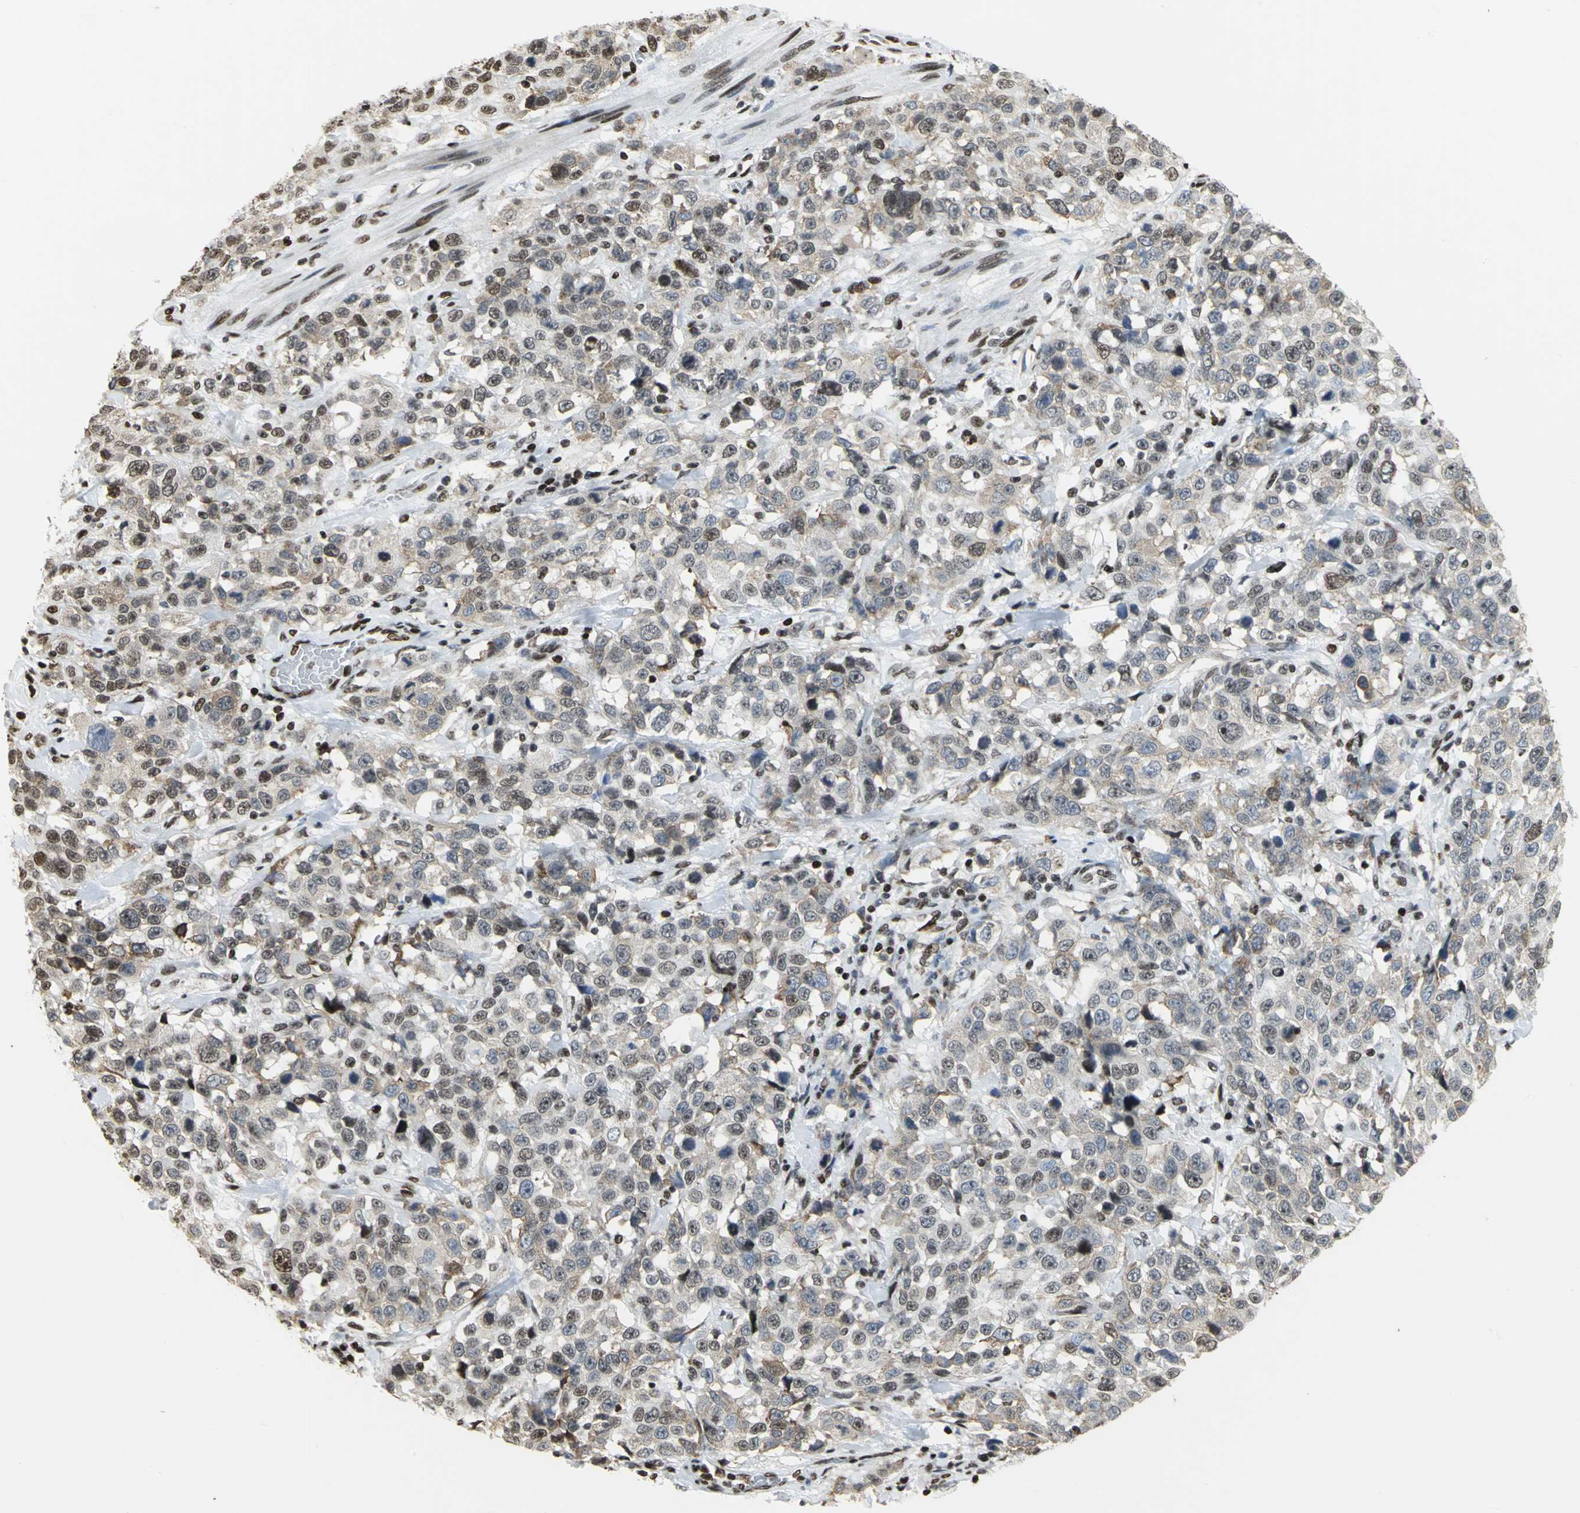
{"staining": {"intensity": "moderate", "quantity": ">75%", "location": "cytoplasmic/membranous,nuclear"}, "tissue": "stomach cancer", "cell_type": "Tumor cells", "image_type": "cancer", "snomed": [{"axis": "morphology", "description": "Normal tissue, NOS"}, {"axis": "morphology", "description": "Adenocarcinoma, NOS"}, {"axis": "topography", "description": "Stomach"}], "caption": "Stomach adenocarcinoma stained with a protein marker demonstrates moderate staining in tumor cells.", "gene": "HMGB1", "patient": {"sex": "male", "age": 48}}